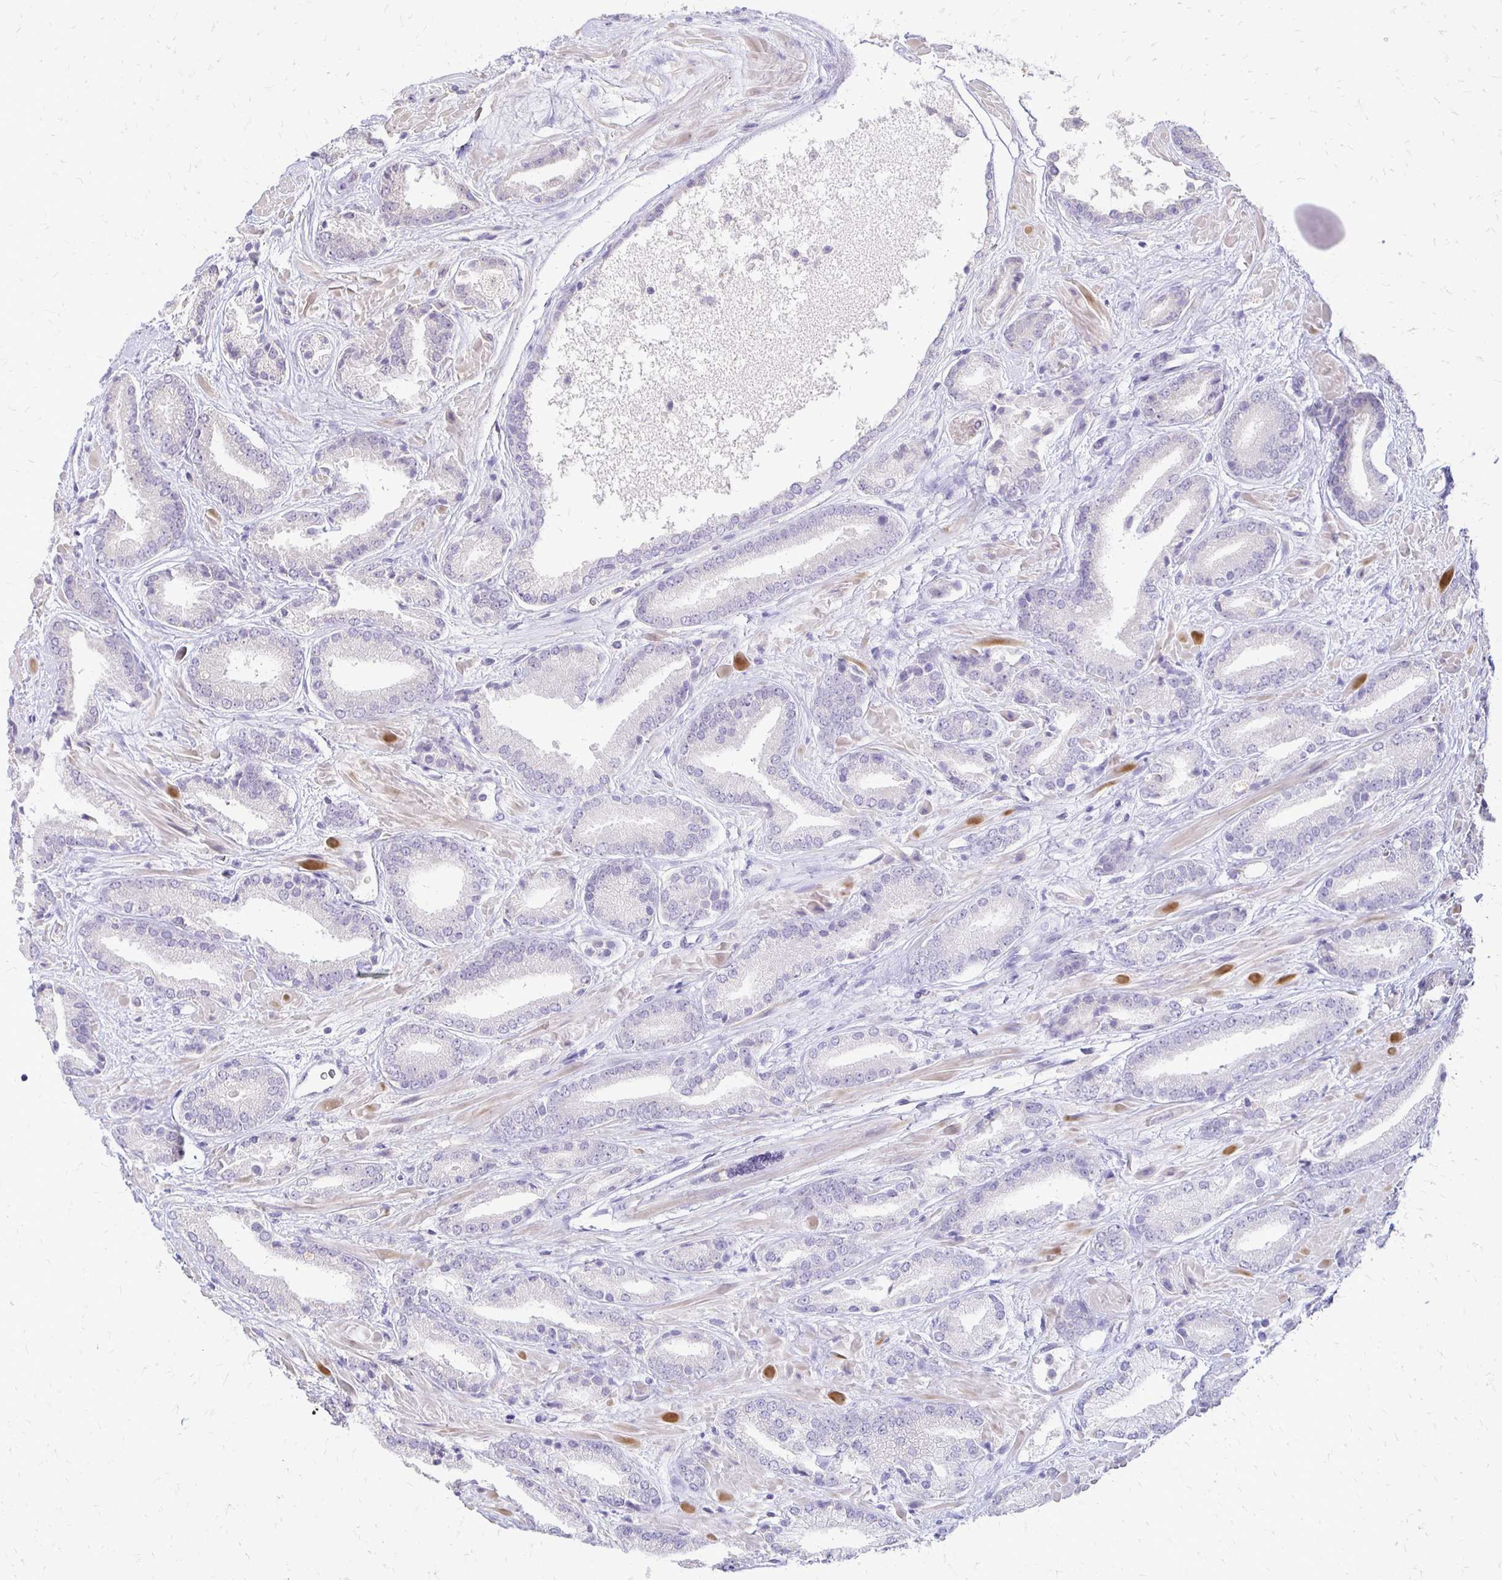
{"staining": {"intensity": "negative", "quantity": "none", "location": "none"}, "tissue": "prostate cancer", "cell_type": "Tumor cells", "image_type": "cancer", "snomed": [{"axis": "morphology", "description": "Adenocarcinoma, High grade"}, {"axis": "topography", "description": "Prostate"}], "caption": "This is a micrograph of immunohistochemistry (IHC) staining of adenocarcinoma (high-grade) (prostate), which shows no expression in tumor cells. (Immunohistochemistry (ihc), brightfield microscopy, high magnification).", "gene": "ALPG", "patient": {"sex": "male", "age": 56}}